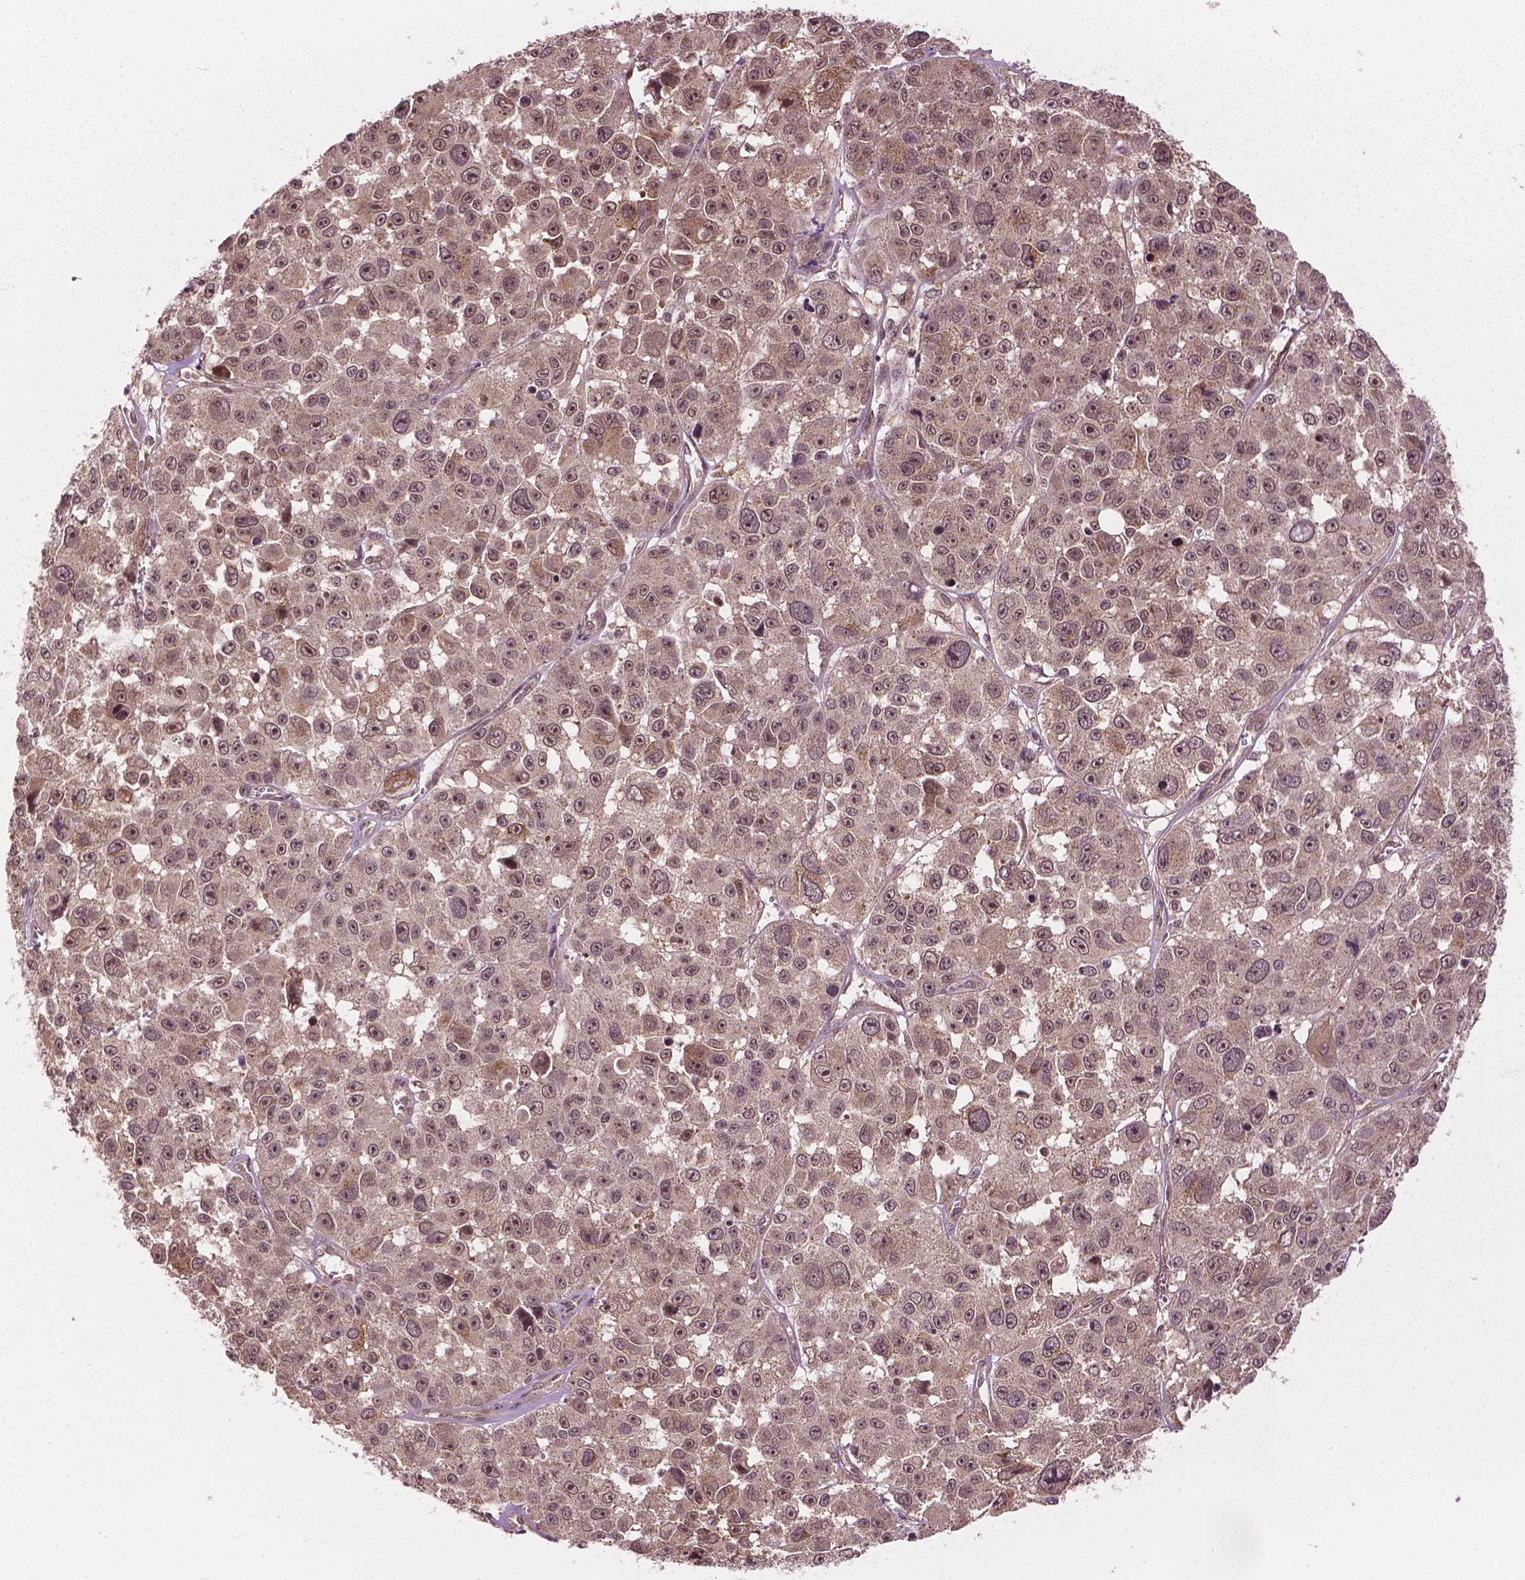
{"staining": {"intensity": "weak", "quantity": ">75%", "location": "cytoplasmic/membranous,nuclear"}, "tissue": "melanoma", "cell_type": "Tumor cells", "image_type": "cancer", "snomed": [{"axis": "morphology", "description": "Malignant melanoma, NOS"}, {"axis": "topography", "description": "Skin"}], "caption": "This is an image of immunohistochemistry staining of malignant melanoma, which shows weak expression in the cytoplasmic/membranous and nuclear of tumor cells.", "gene": "PPP1CB", "patient": {"sex": "female", "age": 66}}